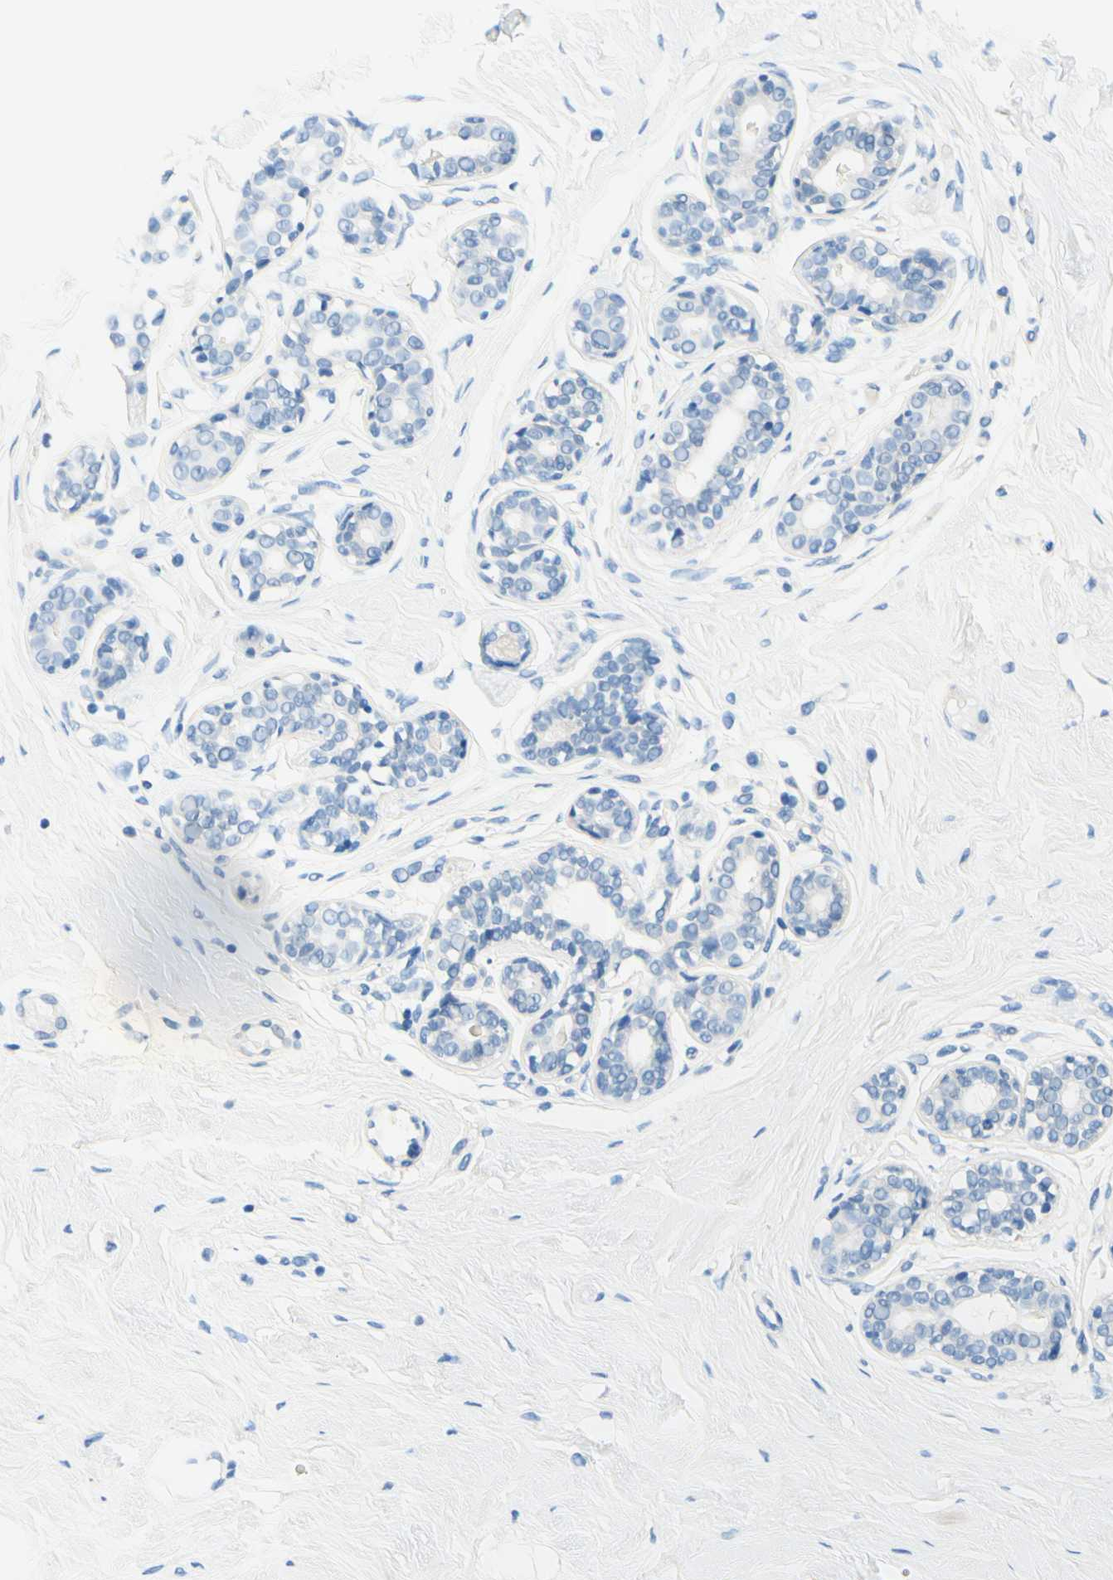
{"staining": {"intensity": "negative", "quantity": "none", "location": "none"}, "tissue": "breast", "cell_type": "Adipocytes", "image_type": "normal", "snomed": [{"axis": "morphology", "description": "Normal tissue, NOS"}, {"axis": "topography", "description": "Breast"}], "caption": "This is a image of immunohistochemistry (IHC) staining of unremarkable breast, which shows no expression in adipocytes.", "gene": "PASD1", "patient": {"sex": "female", "age": 23}}